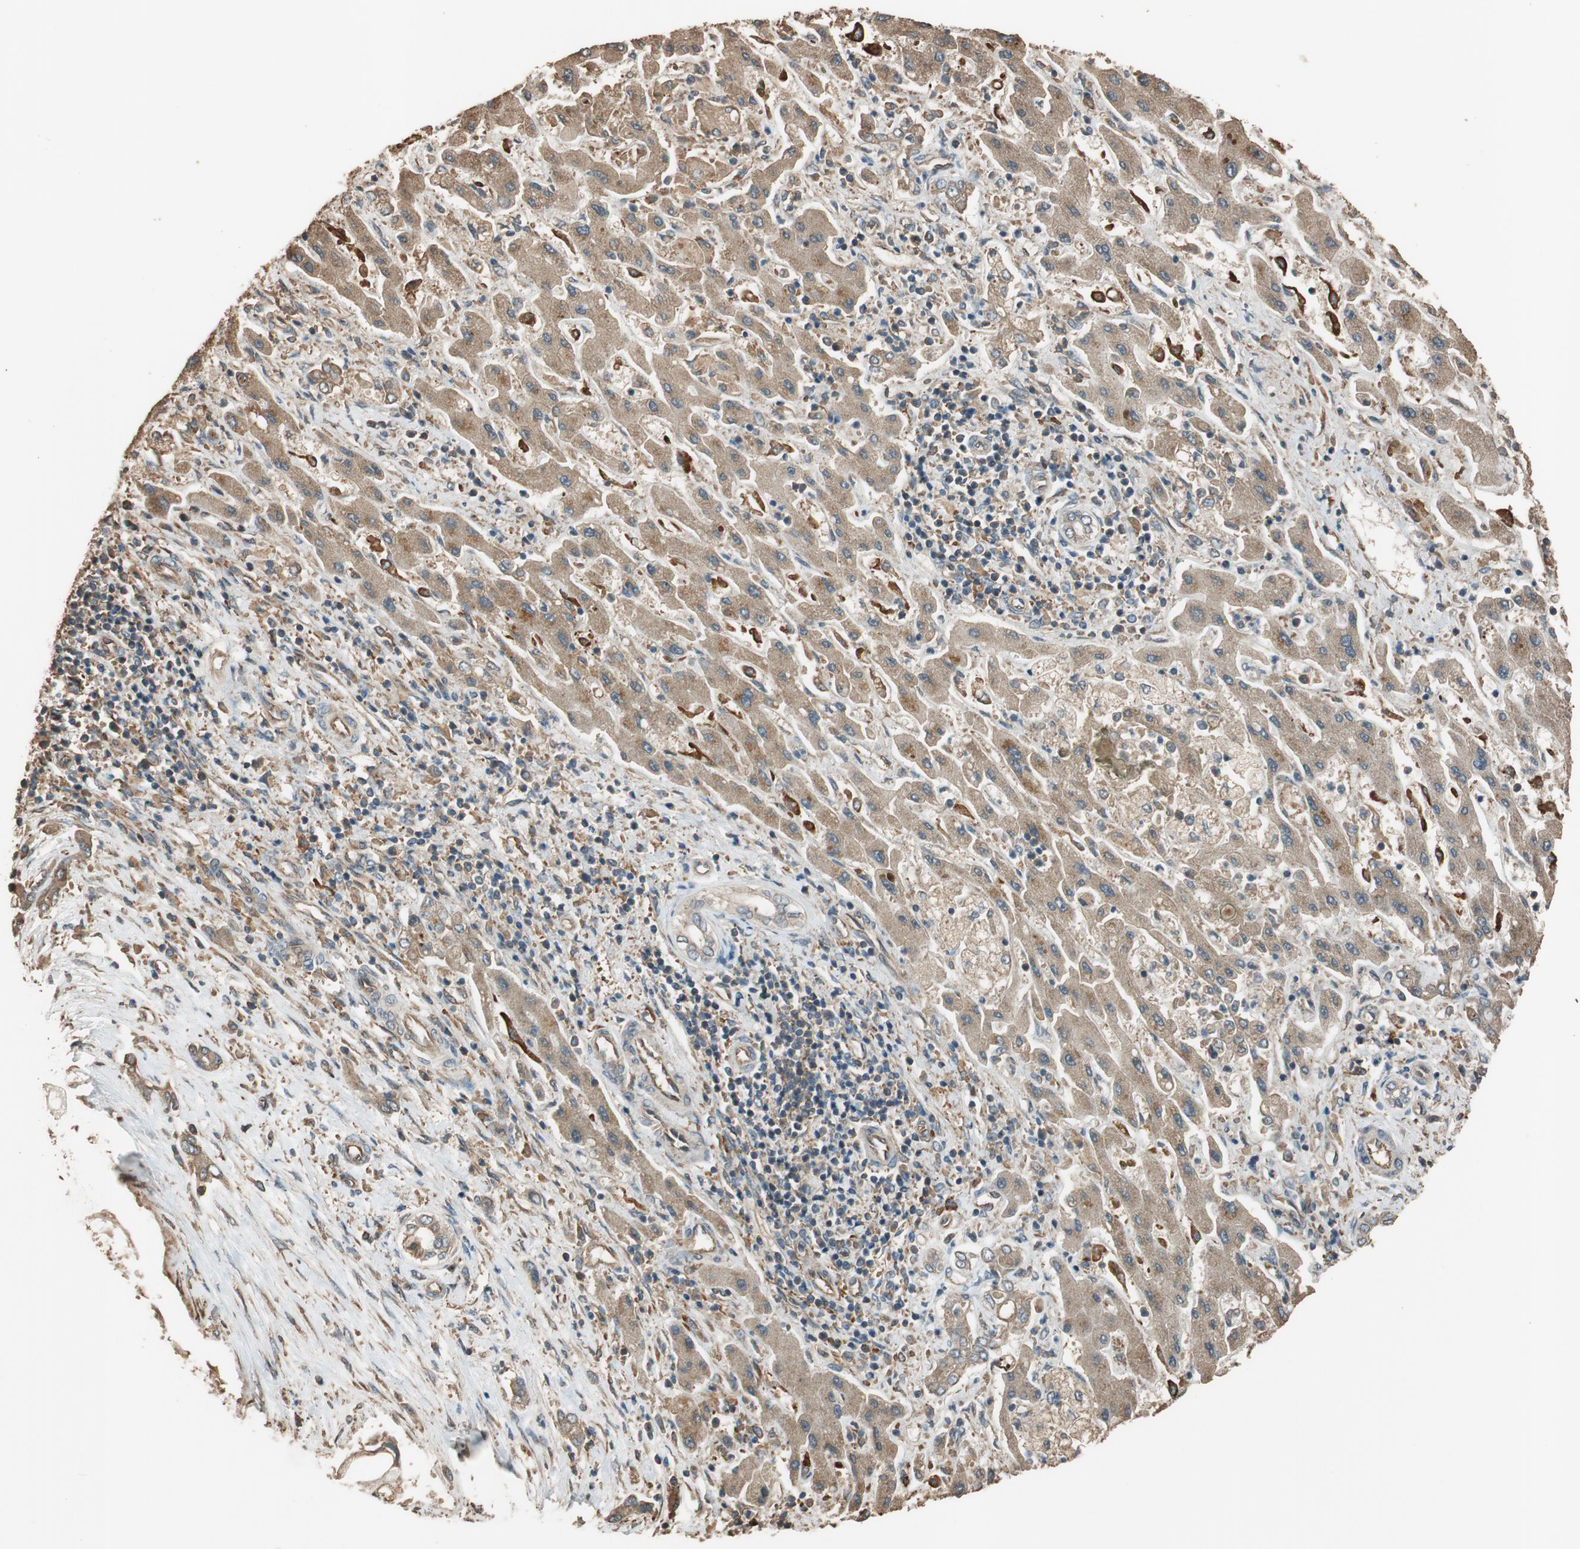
{"staining": {"intensity": "moderate", "quantity": ">75%", "location": "cytoplasmic/membranous"}, "tissue": "liver cancer", "cell_type": "Tumor cells", "image_type": "cancer", "snomed": [{"axis": "morphology", "description": "Cholangiocarcinoma"}, {"axis": "topography", "description": "Liver"}], "caption": "About >75% of tumor cells in cholangiocarcinoma (liver) display moderate cytoplasmic/membranous protein expression as visualized by brown immunohistochemical staining.", "gene": "MST1R", "patient": {"sex": "male", "age": 50}}